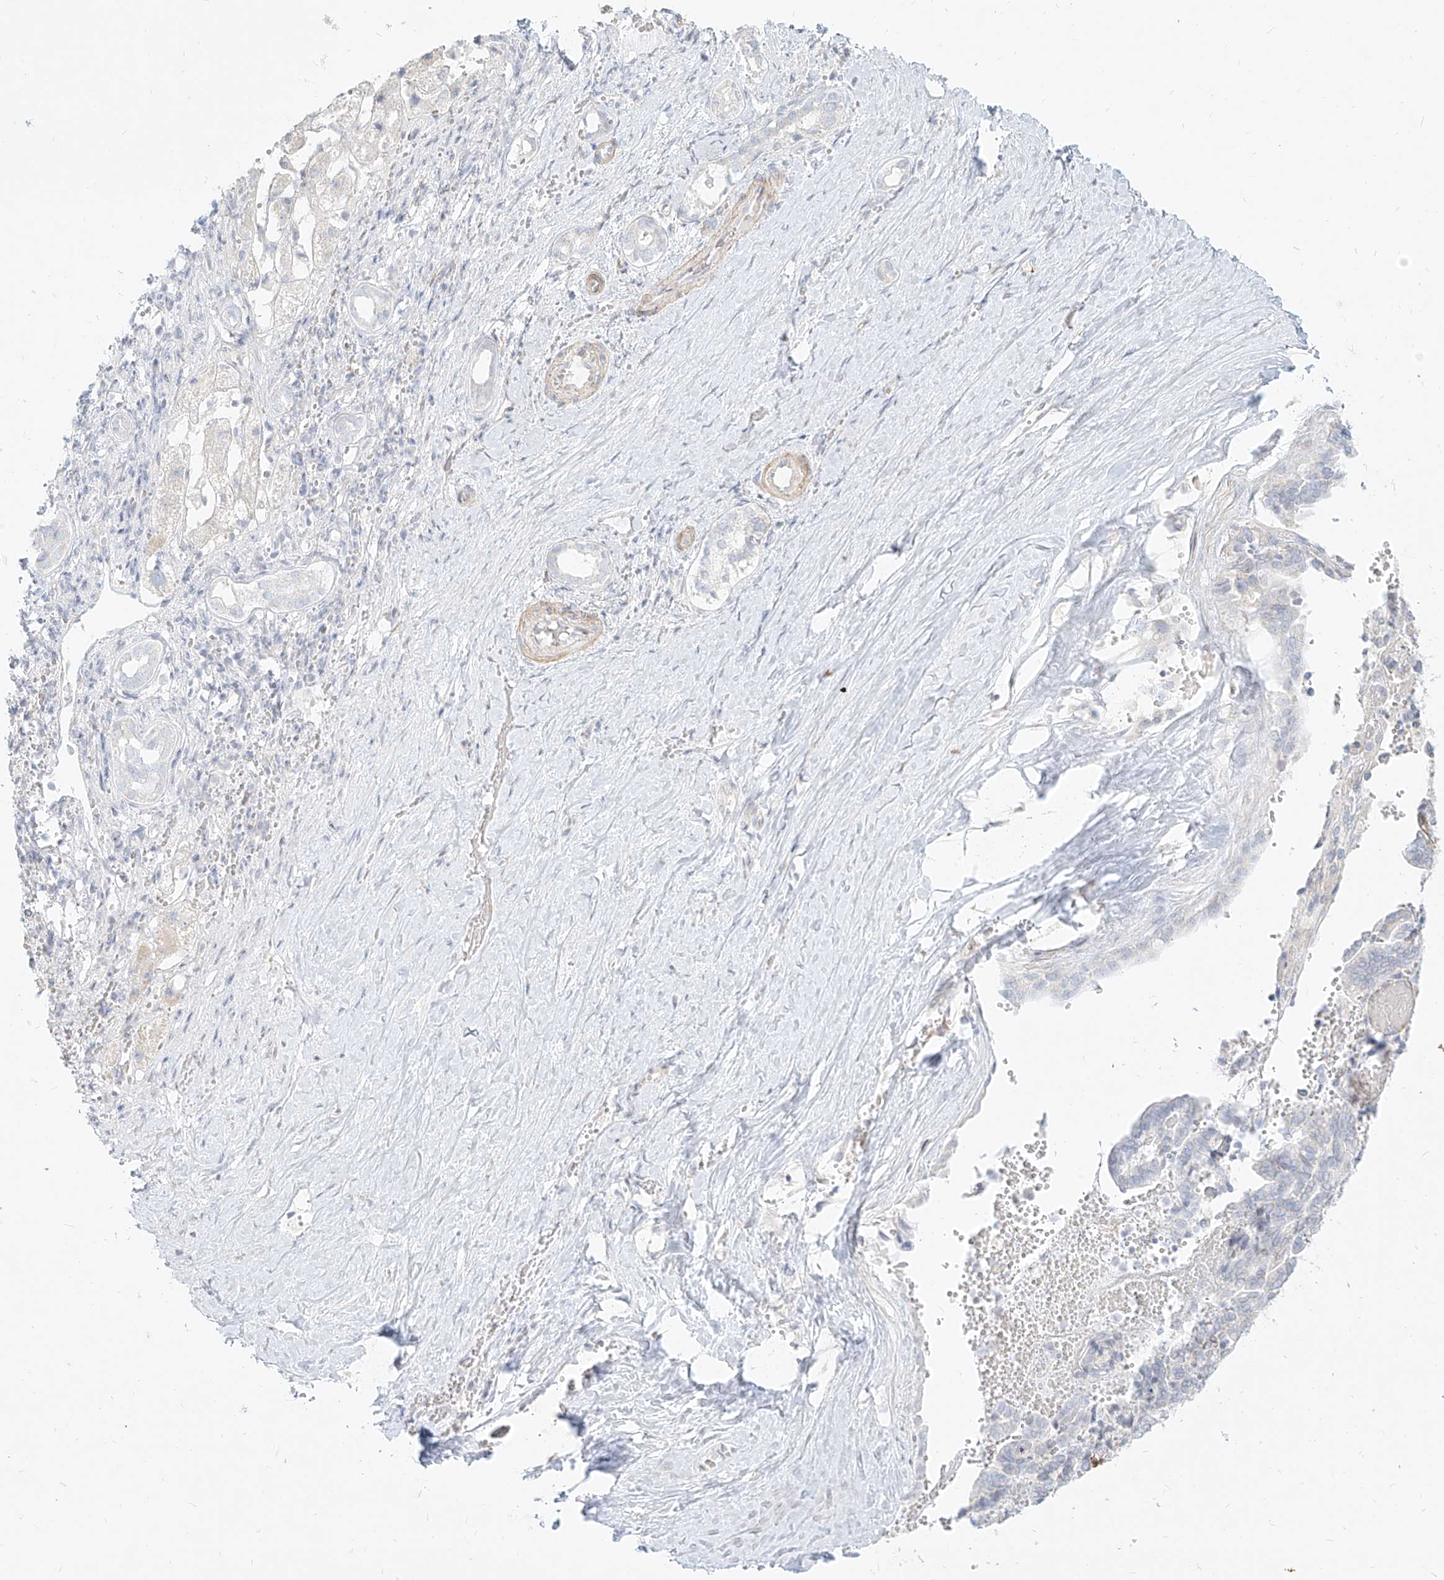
{"staining": {"intensity": "negative", "quantity": "none", "location": "none"}, "tissue": "liver cancer", "cell_type": "Tumor cells", "image_type": "cancer", "snomed": [{"axis": "morphology", "description": "Cholangiocarcinoma"}, {"axis": "topography", "description": "Liver"}], "caption": "This photomicrograph is of liver cholangiocarcinoma stained with immunohistochemistry (IHC) to label a protein in brown with the nuclei are counter-stained blue. There is no expression in tumor cells.", "gene": "ITPKB", "patient": {"sex": "female", "age": 75}}